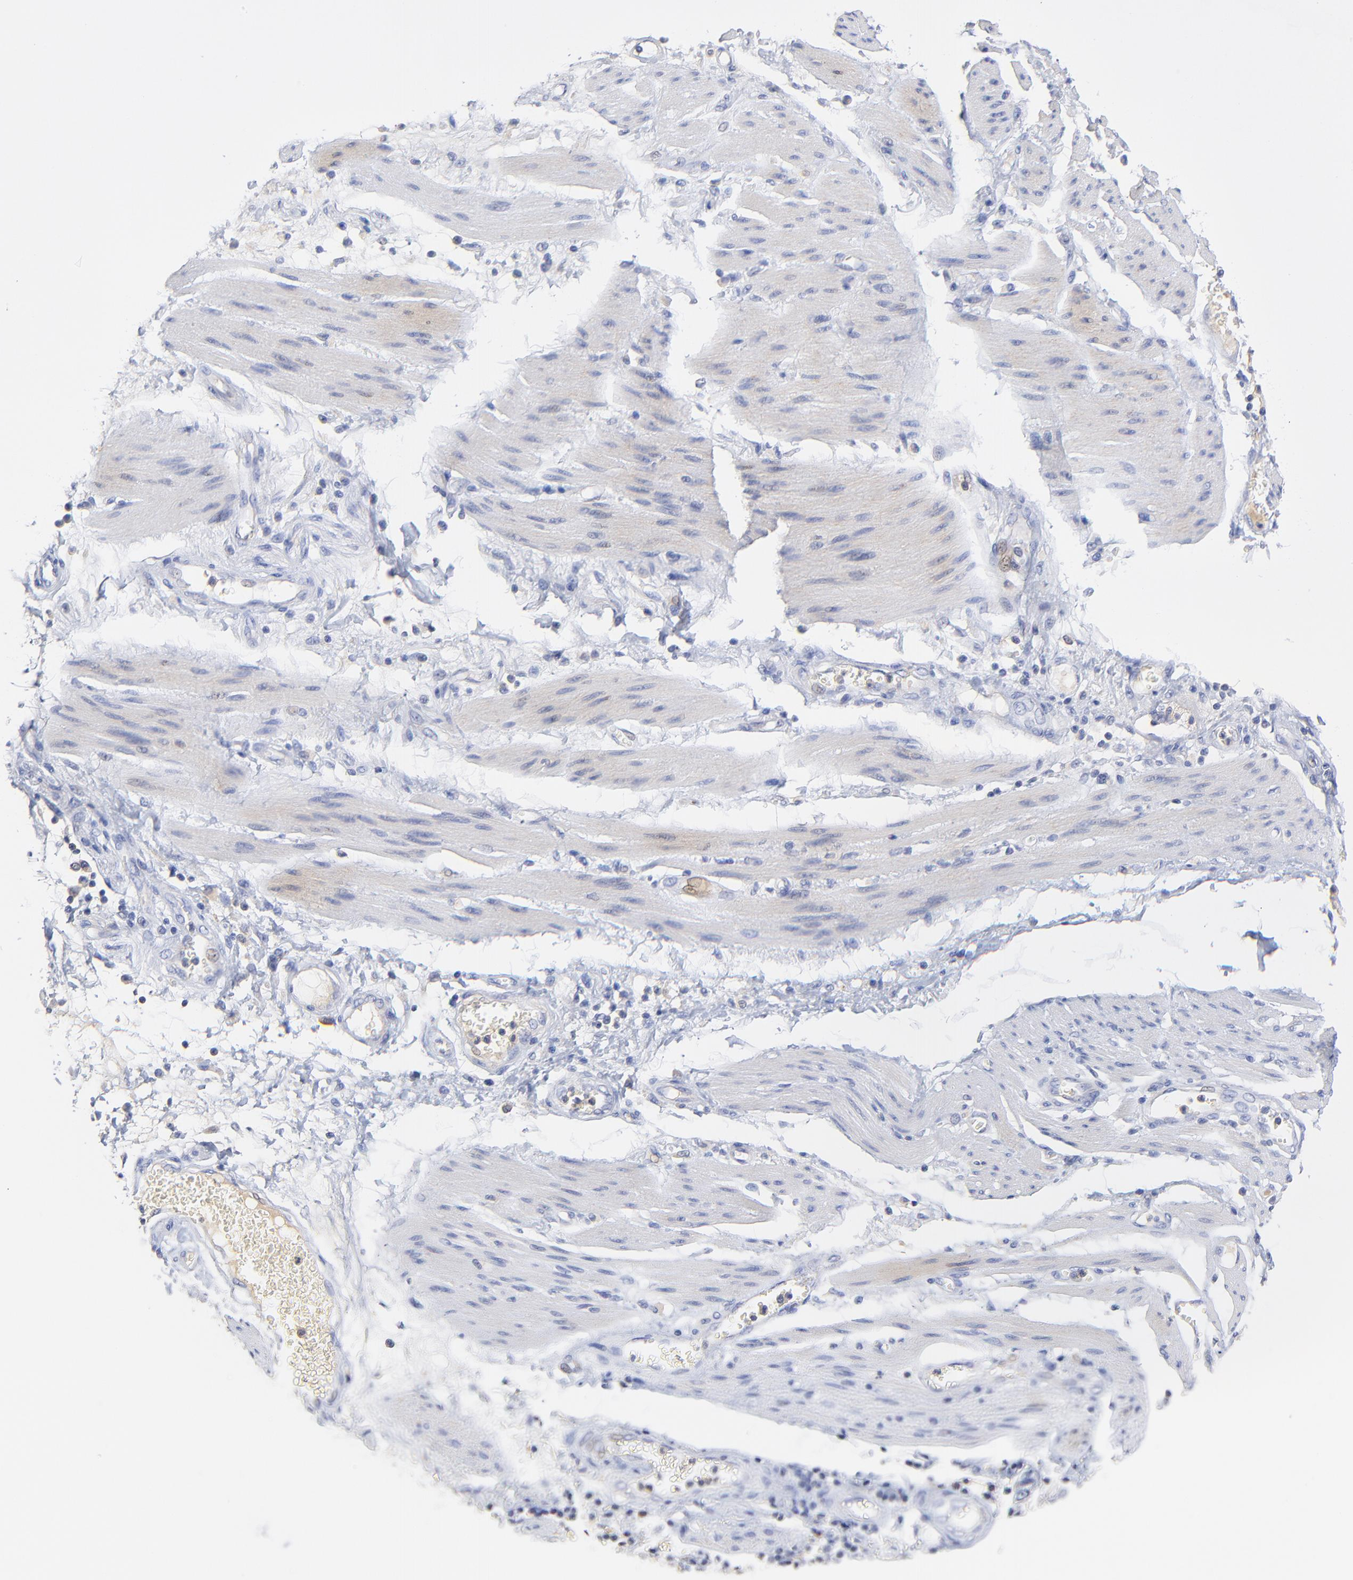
{"staining": {"intensity": "negative", "quantity": "none", "location": "none"}, "tissue": "stomach cancer", "cell_type": "Tumor cells", "image_type": "cancer", "snomed": [{"axis": "morphology", "description": "Adenocarcinoma, NOS"}, {"axis": "topography", "description": "Pancreas"}, {"axis": "topography", "description": "Stomach, upper"}], "caption": "Tumor cells show no significant protein staining in stomach cancer (adenocarcinoma). (DAB IHC with hematoxylin counter stain).", "gene": "MDGA2", "patient": {"sex": "male", "age": 77}}